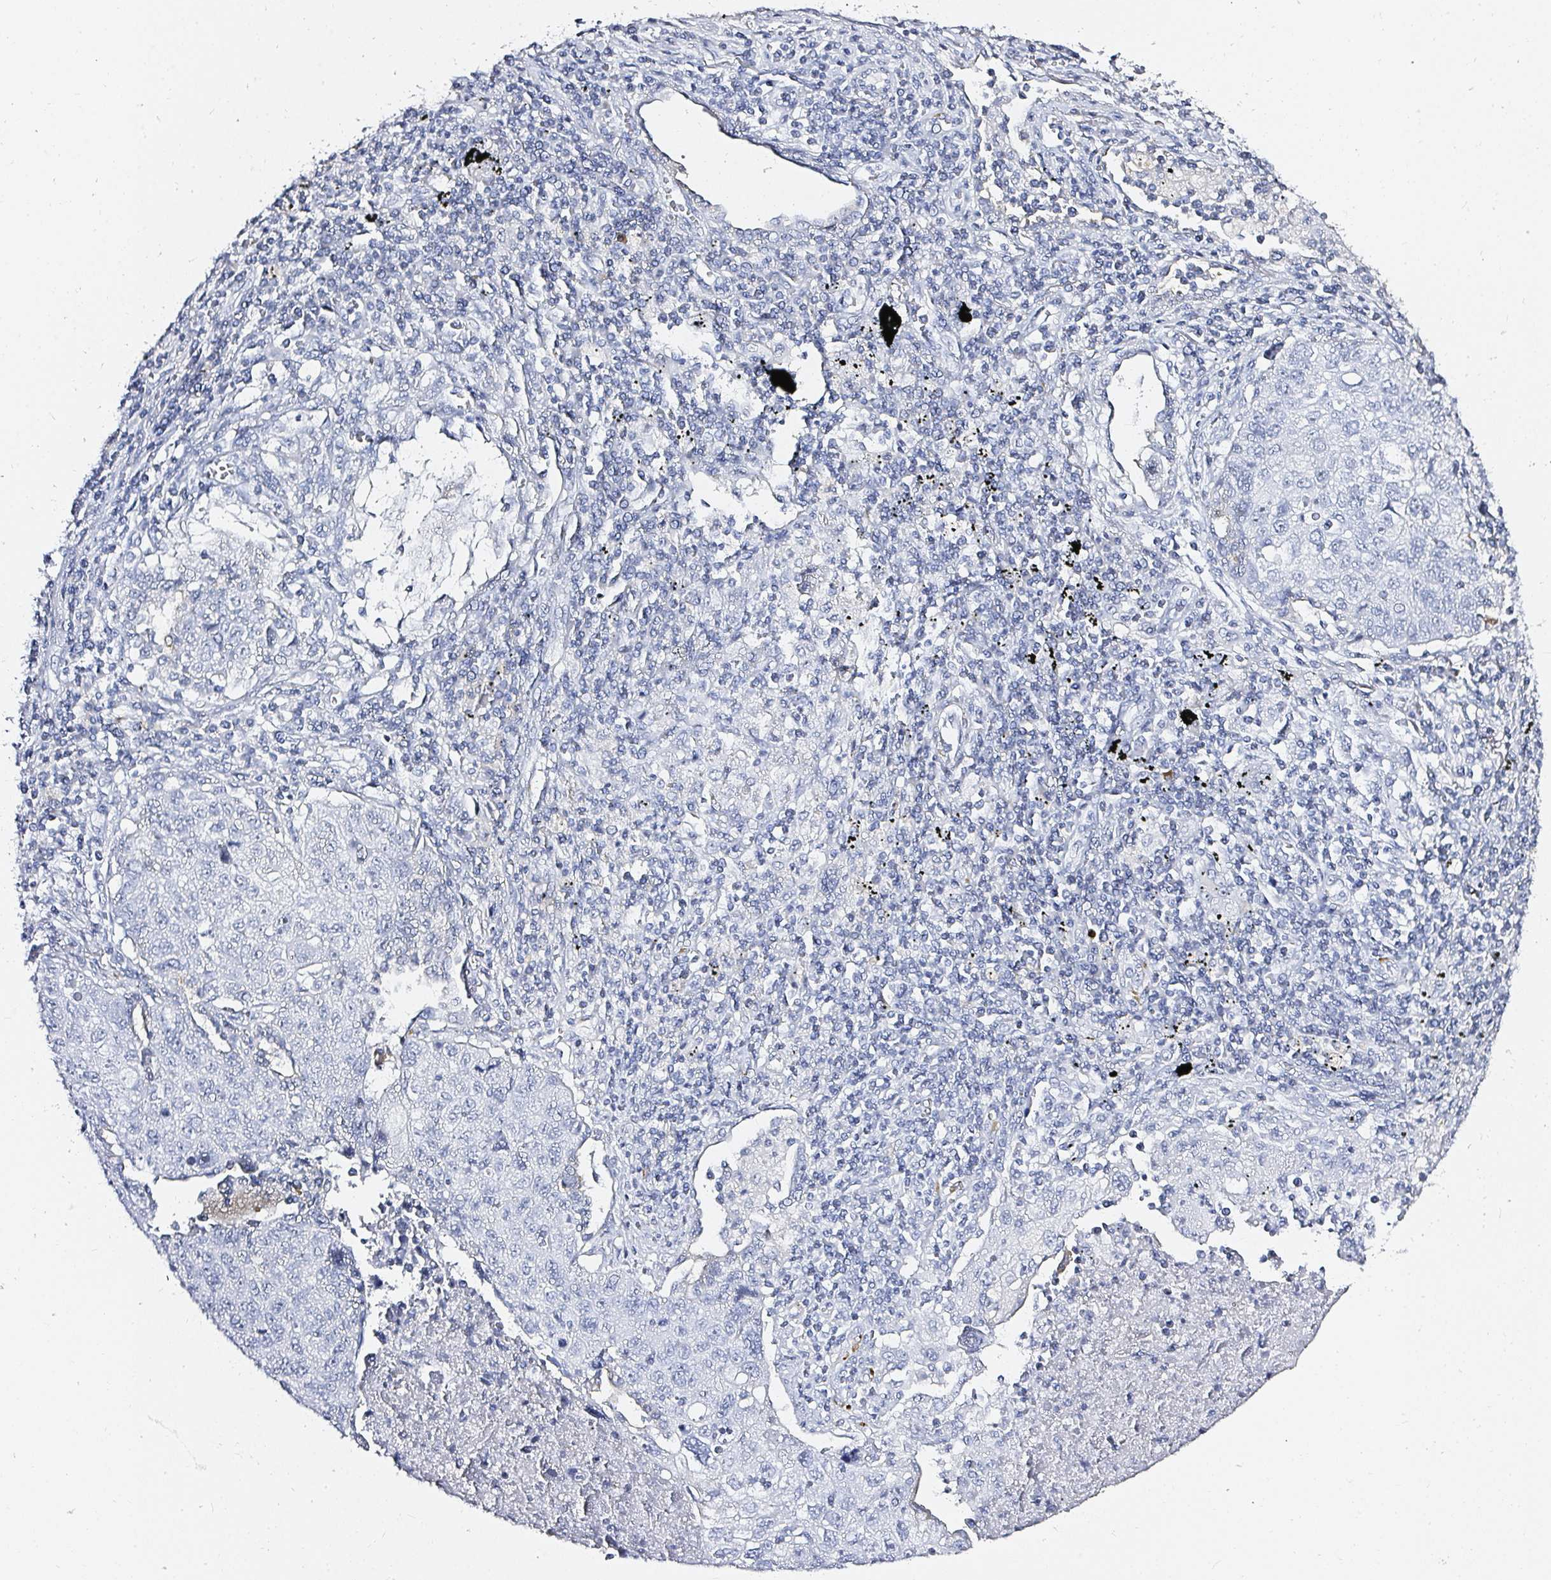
{"staining": {"intensity": "negative", "quantity": "none", "location": "none"}, "tissue": "lung cancer", "cell_type": "Tumor cells", "image_type": "cancer", "snomed": [{"axis": "morphology", "description": "Normal morphology"}, {"axis": "morphology", "description": "Aneuploidy"}, {"axis": "morphology", "description": "Squamous cell carcinoma, NOS"}, {"axis": "topography", "description": "Lymph node"}, {"axis": "topography", "description": "Lung"}], "caption": "Human aneuploidy (lung) stained for a protein using immunohistochemistry (IHC) exhibits no staining in tumor cells.", "gene": "ACAN", "patient": {"sex": "female", "age": 76}}